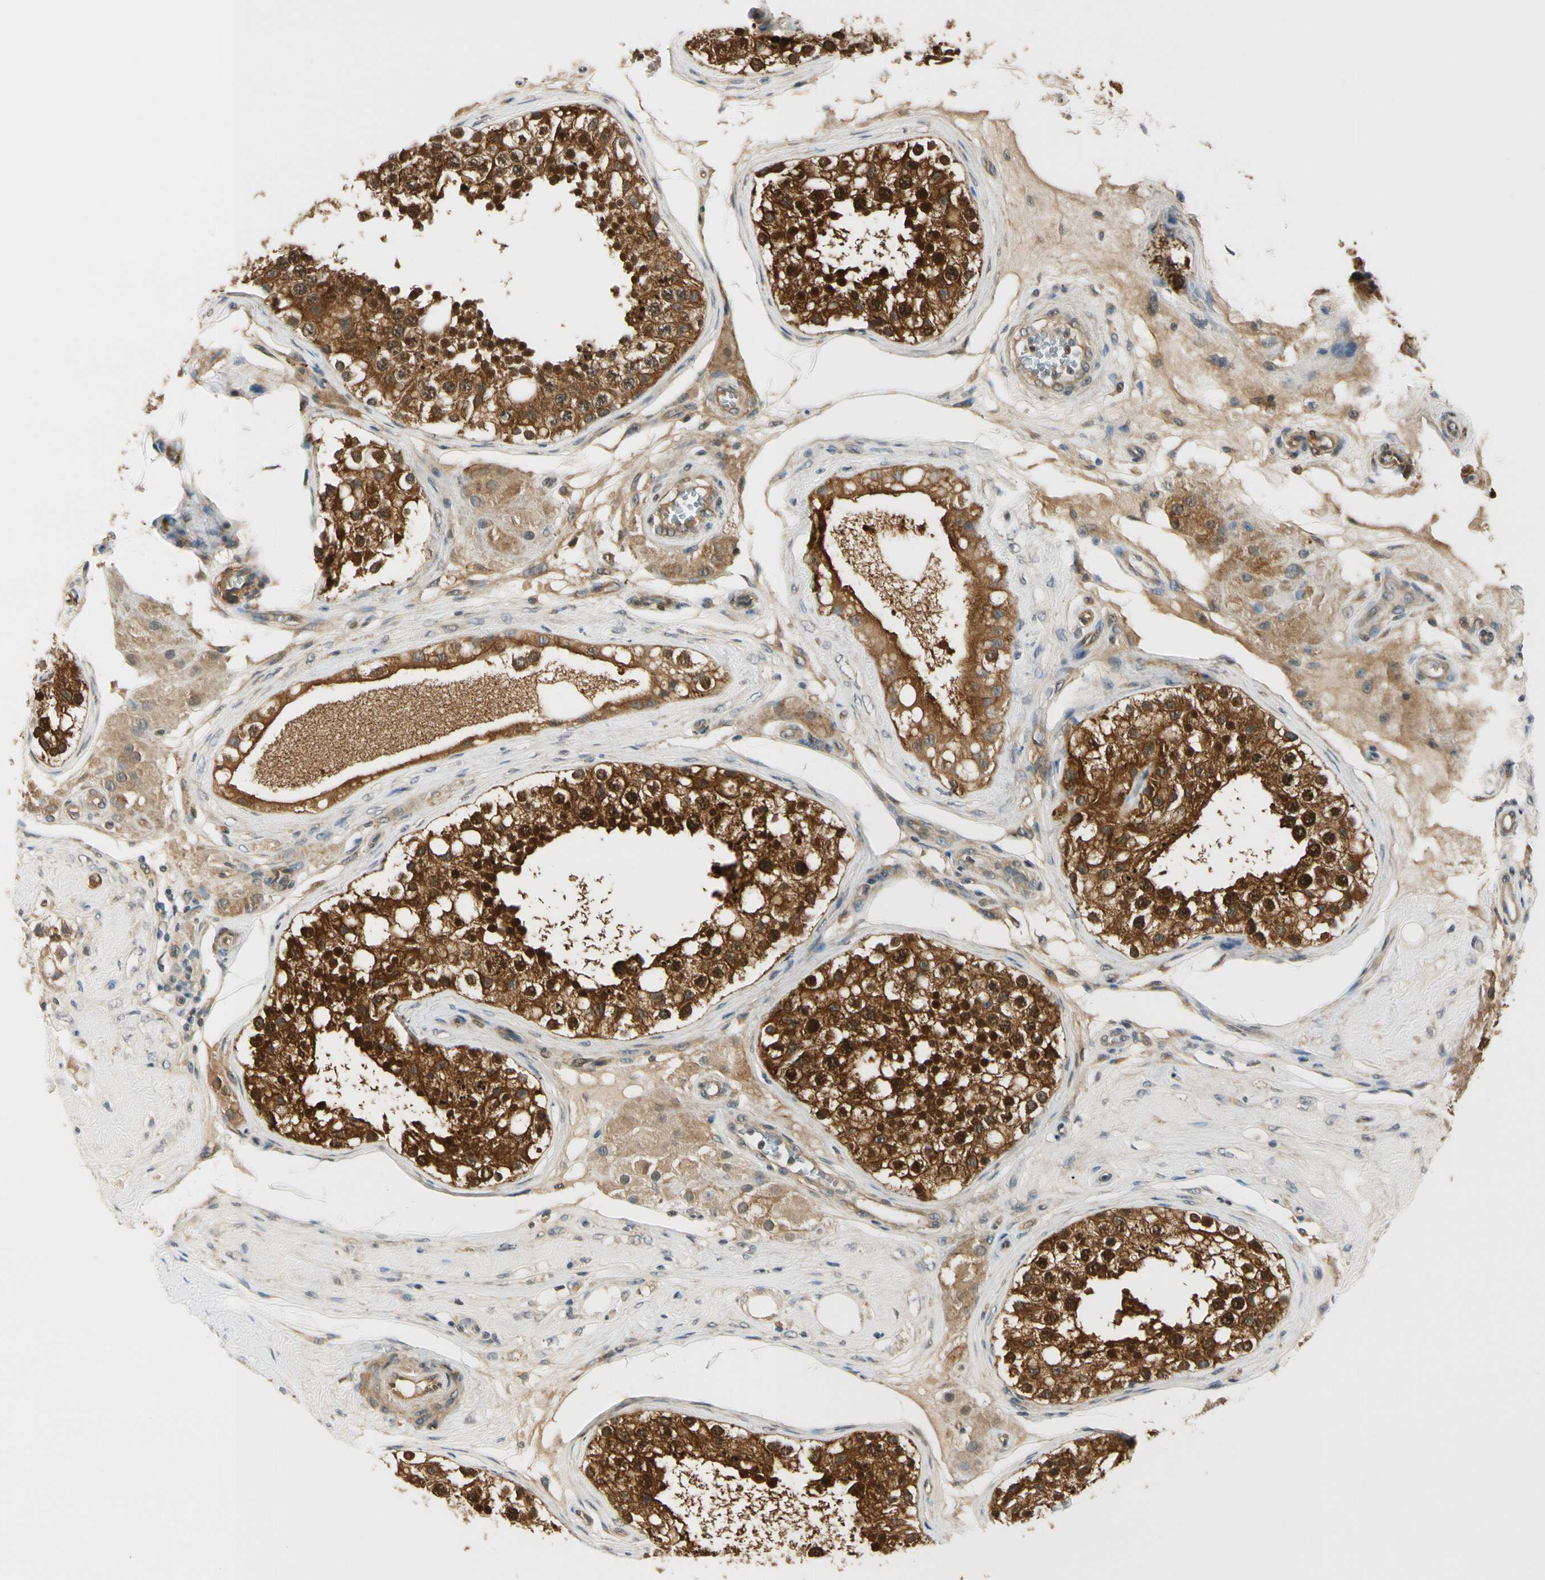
{"staining": {"intensity": "strong", "quantity": ">75%", "location": "cytoplasmic/membranous,nuclear"}, "tissue": "testis", "cell_type": "Cells in seminiferous ducts", "image_type": "normal", "snomed": [{"axis": "morphology", "description": "Normal tissue, NOS"}, {"axis": "topography", "description": "Testis"}], "caption": "Normal testis displays strong cytoplasmic/membranous,nuclear expression in approximately >75% of cells in seminiferous ducts, visualized by immunohistochemistry.", "gene": "RASGRF1", "patient": {"sex": "male", "age": 68}}